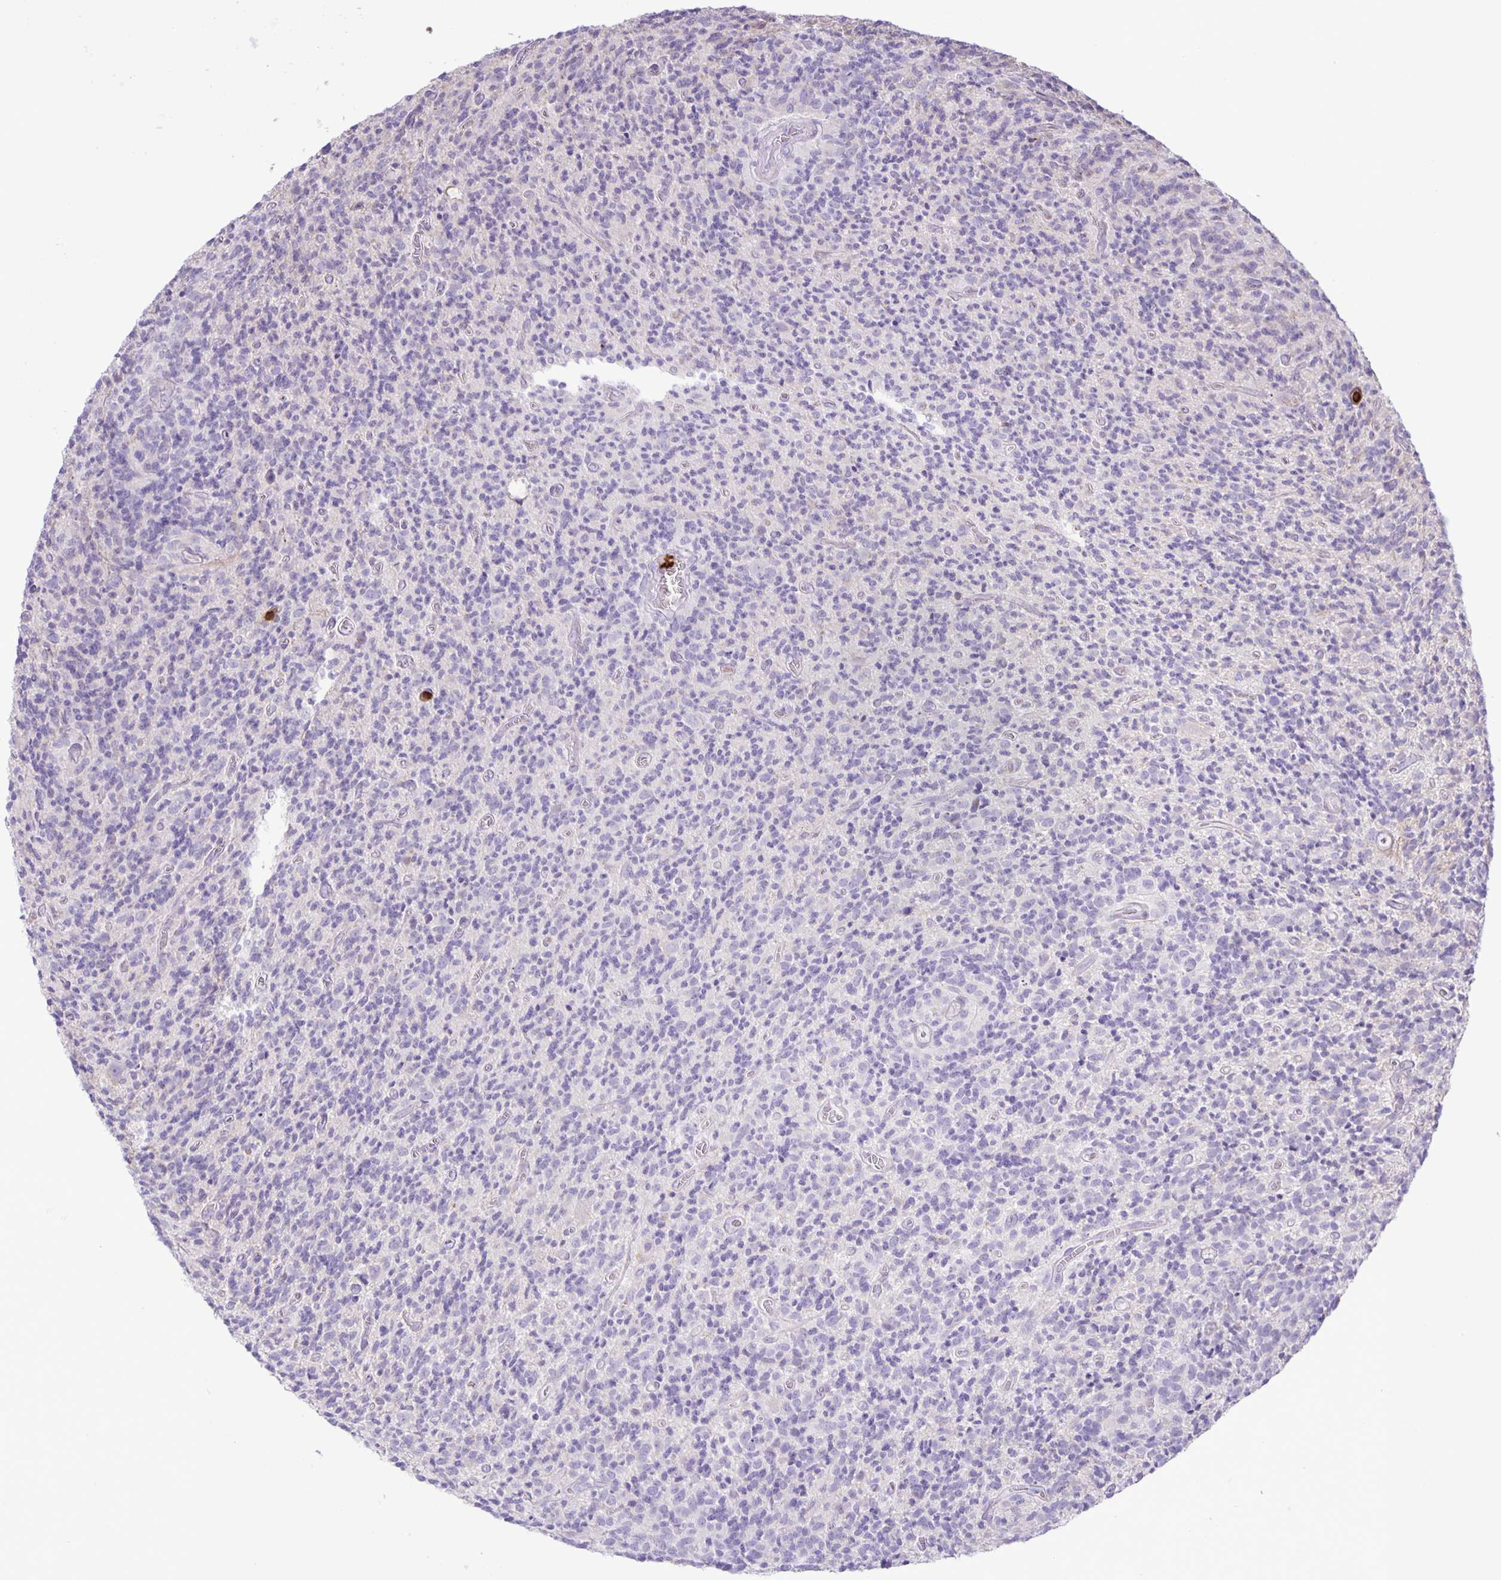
{"staining": {"intensity": "negative", "quantity": "none", "location": "none"}, "tissue": "glioma", "cell_type": "Tumor cells", "image_type": "cancer", "snomed": [{"axis": "morphology", "description": "Glioma, malignant, High grade"}, {"axis": "topography", "description": "Brain"}], "caption": "This micrograph is of malignant glioma (high-grade) stained with IHC to label a protein in brown with the nuclei are counter-stained blue. There is no positivity in tumor cells. (DAB (3,3'-diaminobenzidine) immunohistochemistry, high magnification).", "gene": "ADCK1", "patient": {"sex": "male", "age": 76}}